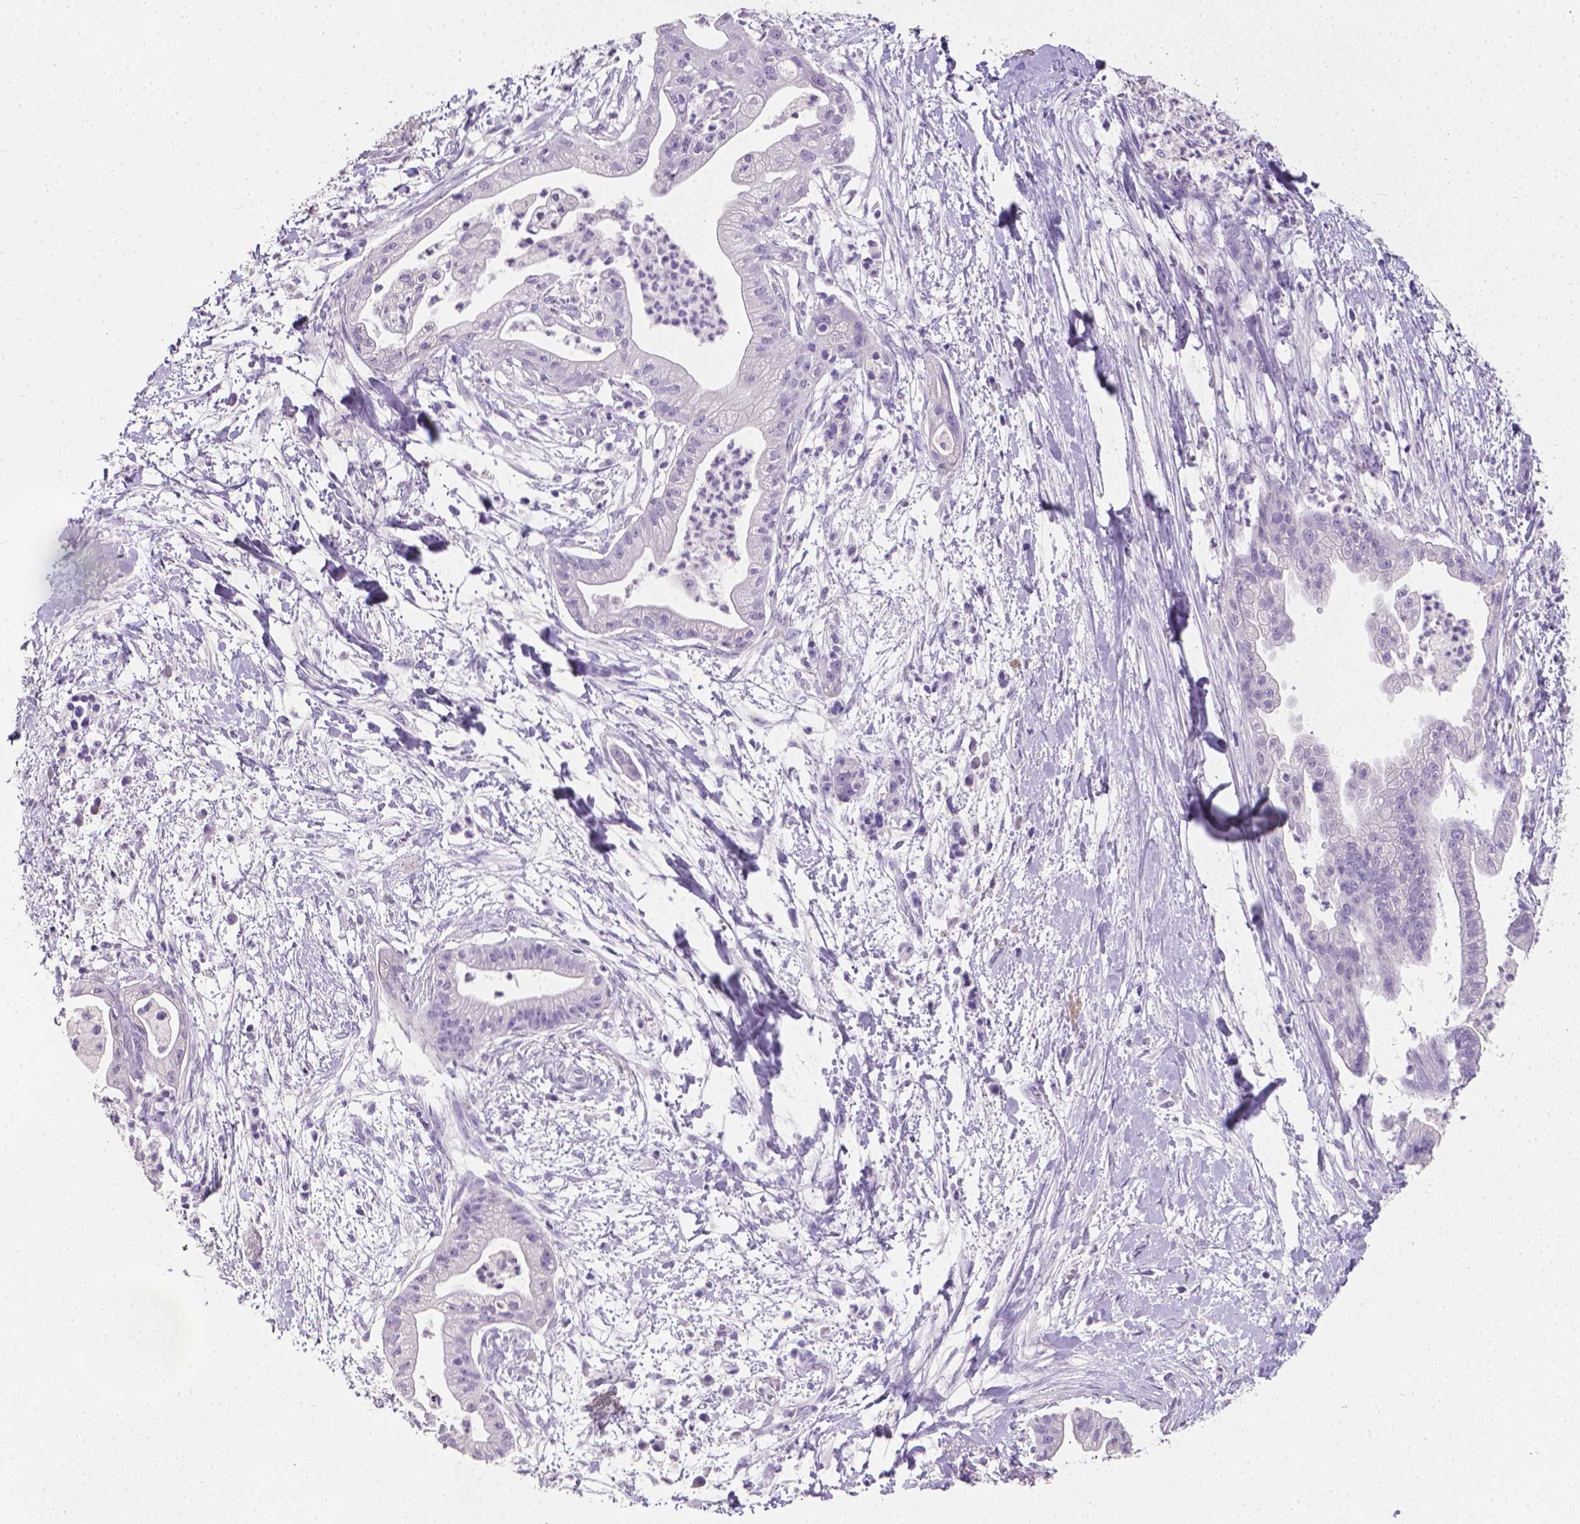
{"staining": {"intensity": "negative", "quantity": "none", "location": "none"}, "tissue": "pancreatic cancer", "cell_type": "Tumor cells", "image_type": "cancer", "snomed": [{"axis": "morphology", "description": "Normal tissue, NOS"}, {"axis": "morphology", "description": "Adenocarcinoma, NOS"}, {"axis": "topography", "description": "Lymph node"}, {"axis": "topography", "description": "Pancreas"}], "caption": "Human pancreatic cancer stained for a protein using immunohistochemistry reveals no positivity in tumor cells.", "gene": "XPNPEP2", "patient": {"sex": "female", "age": 58}}